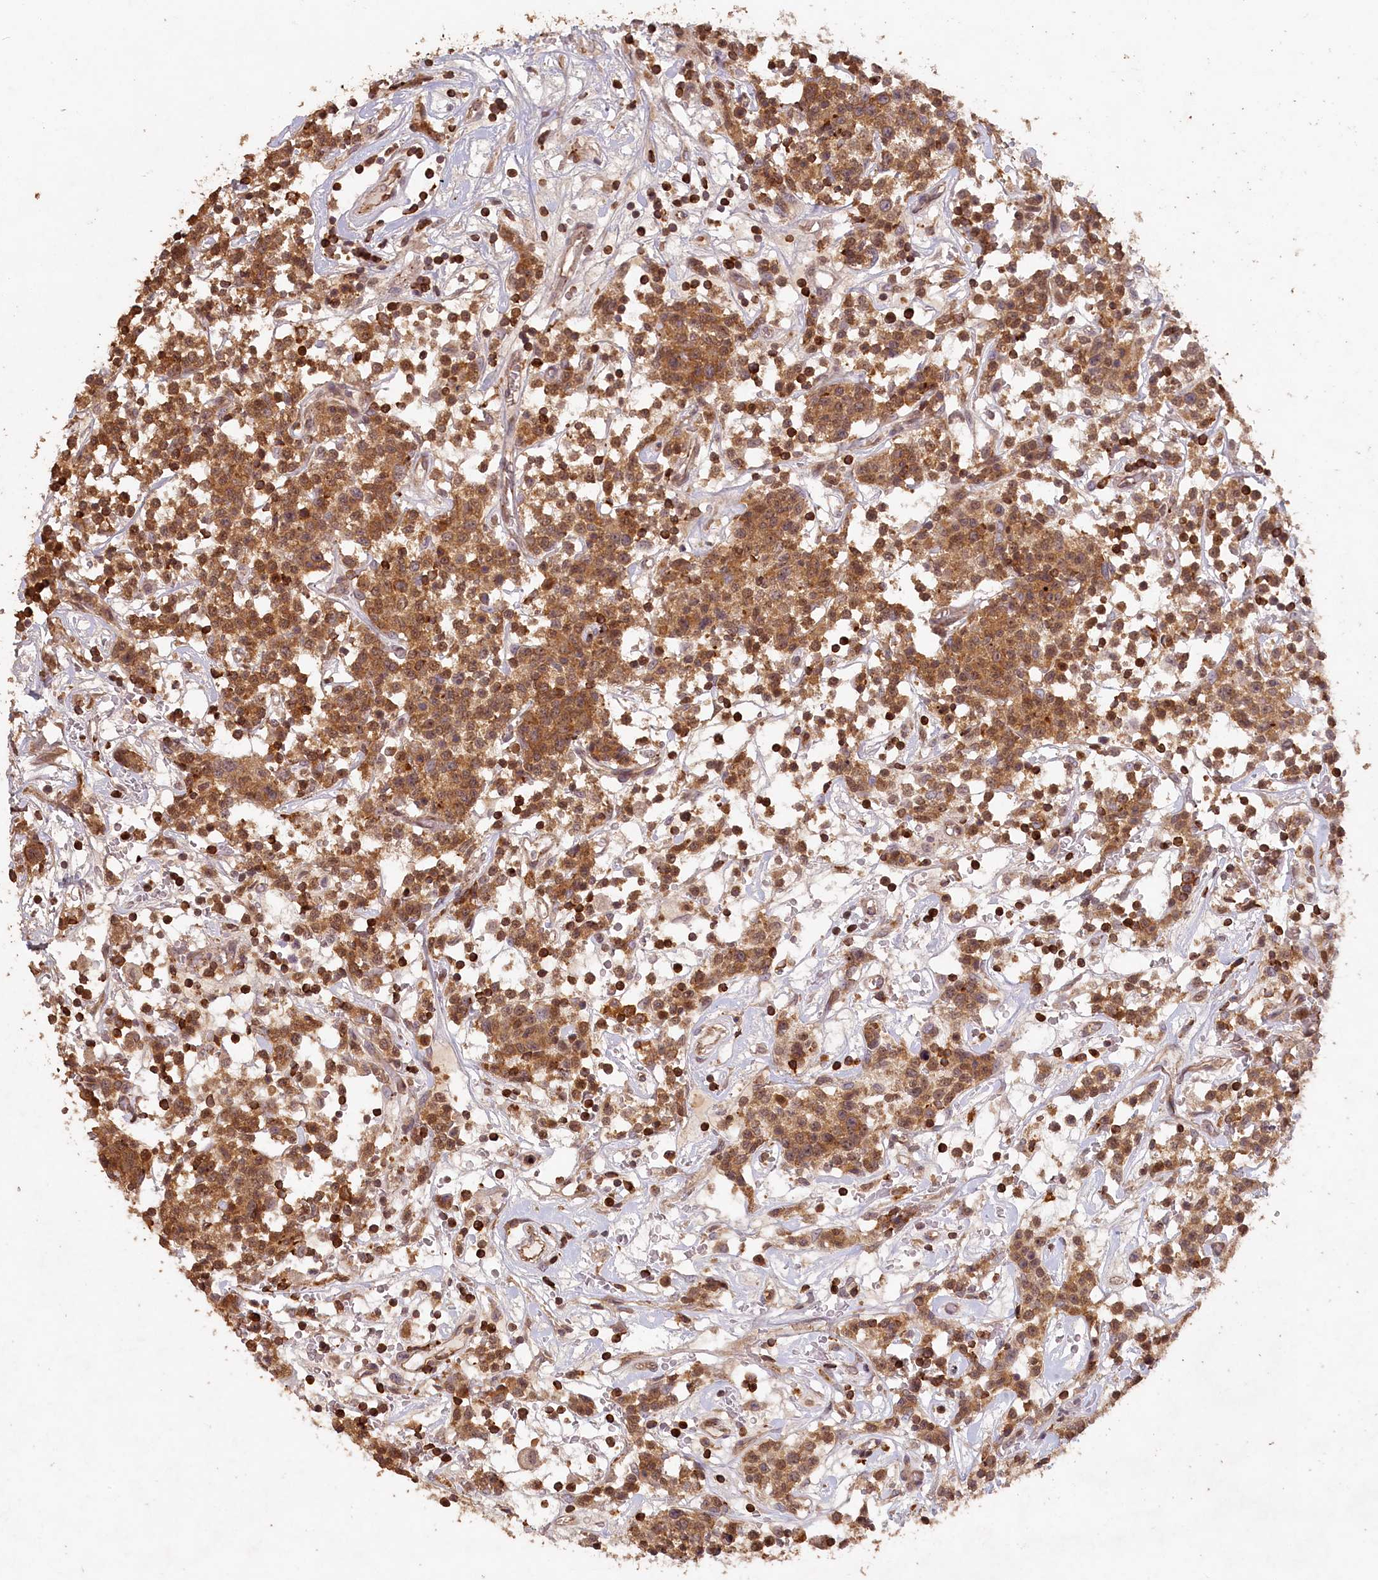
{"staining": {"intensity": "moderate", "quantity": ">75%", "location": "cytoplasmic/membranous"}, "tissue": "lymphoma", "cell_type": "Tumor cells", "image_type": "cancer", "snomed": [{"axis": "morphology", "description": "Malignant lymphoma, non-Hodgkin's type, Low grade"}, {"axis": "topography", "description": "Small intestine"}], "caption": "Protein staining of malignant lymphoma, non-Hodgkin's type (low-grade) tissue demonstrates moderate cytoplasmic/membranous expression in about >75% of tumor cells. (DAB (3,3'-diaminobenzidine) IHC, brown staining for protein, blue staining for nuclei).", "gene": "MADD", "patient": {"sex": "female", "age": 59}}